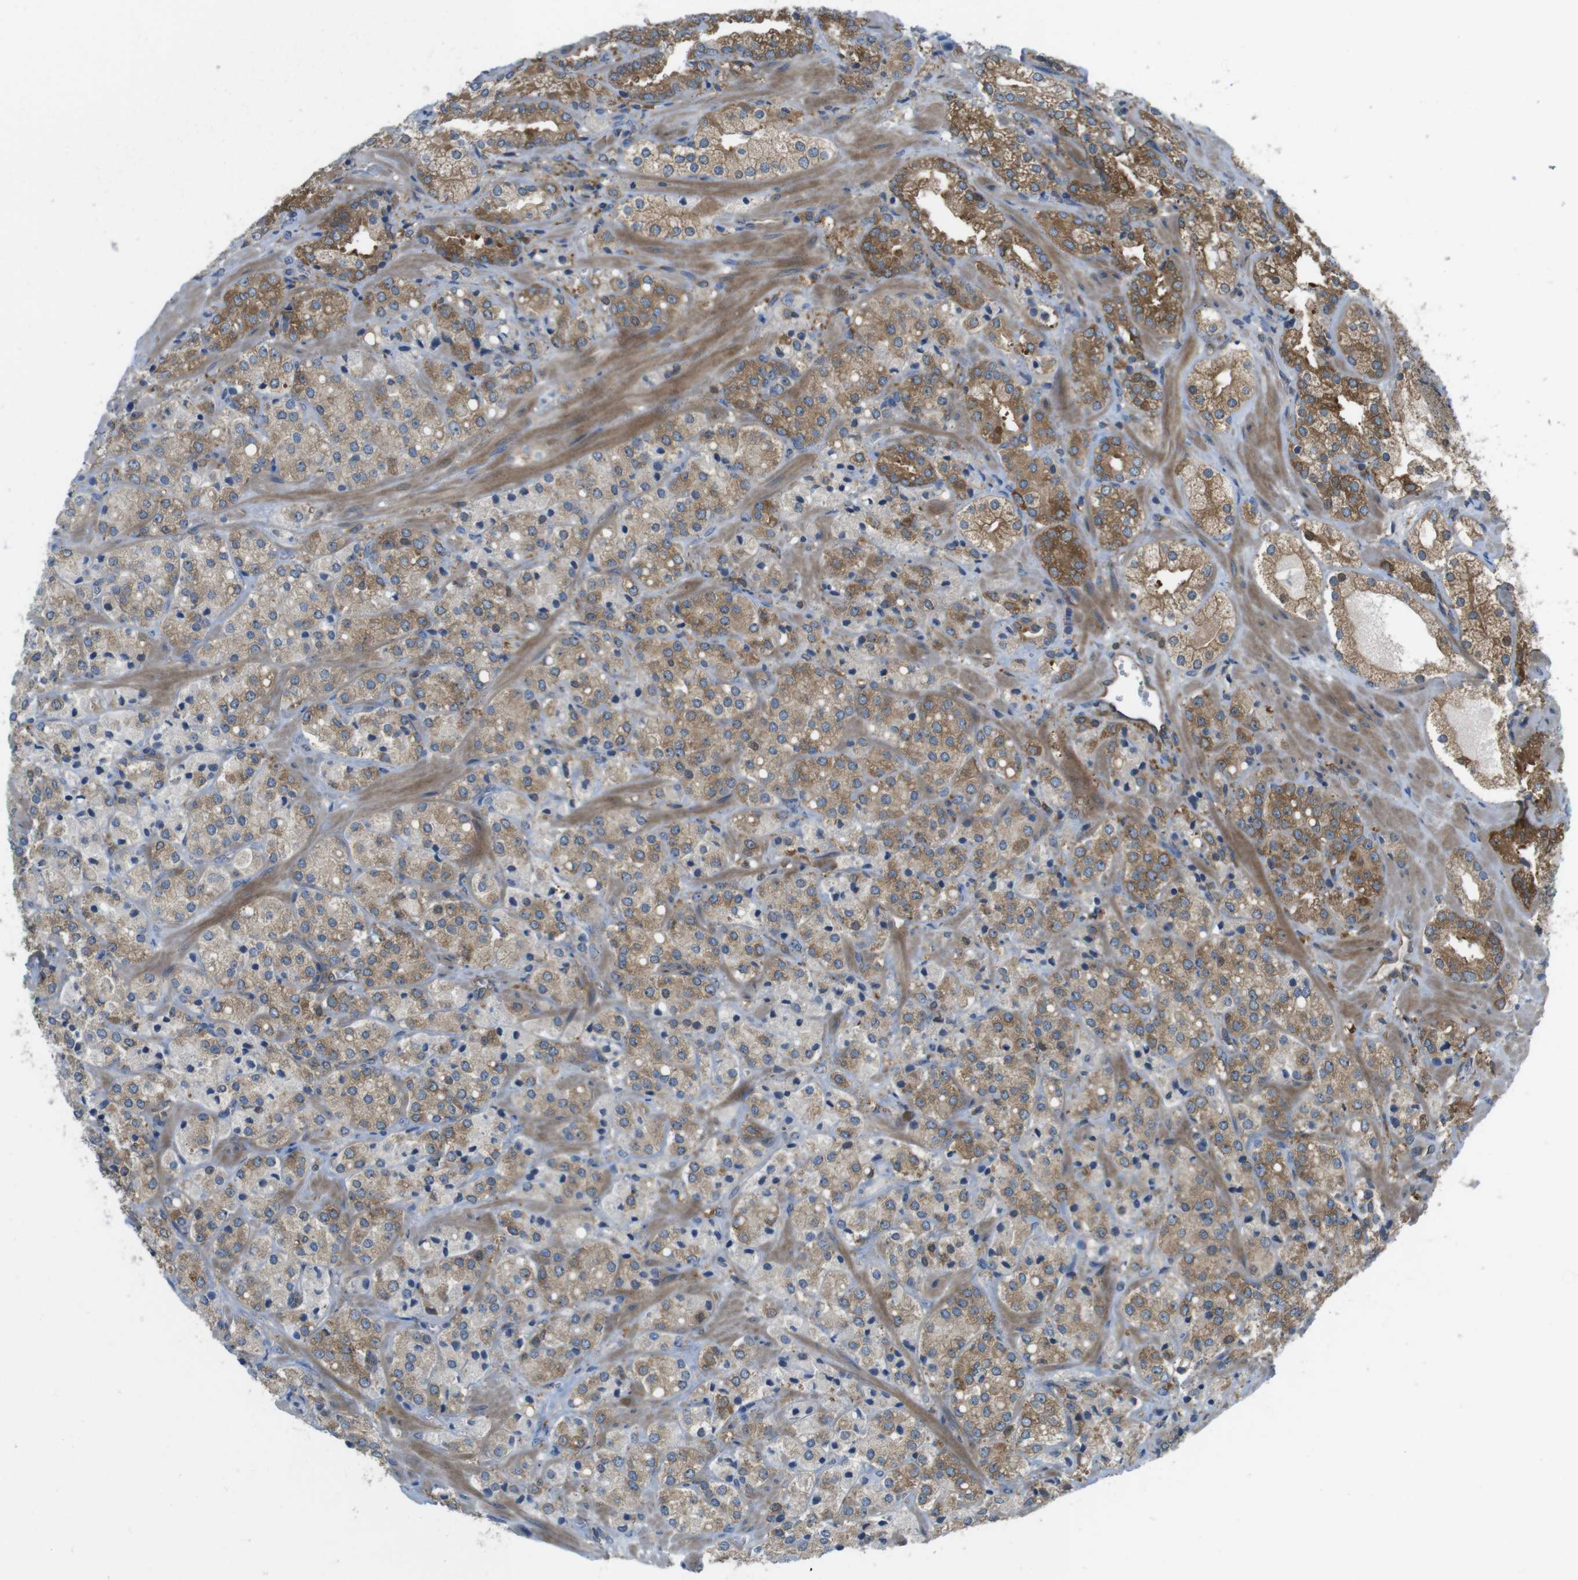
{"staining": {"intensity": "moderate", "quantity": ">75%", "location": "cytoplasmic/membranous"}, "tissue": "prostate cancer", "cell_type": "Tumor cells", "image_type": "cancer", "snomed": [{"axis": "morphology", "description": "Adenocarcinoma, High grade"}, {"axis": "topography", "description": "Prostate"}], "caption": "High-grade adenocarcinoma (prostate) was stained to show a protein in brown. There is medium levels of moderate cytoplasmic/membranous positivity in about >75% of tumor cells.", "gene": "MTHFD1", "patient": {"sex": "male", "age": 64}}